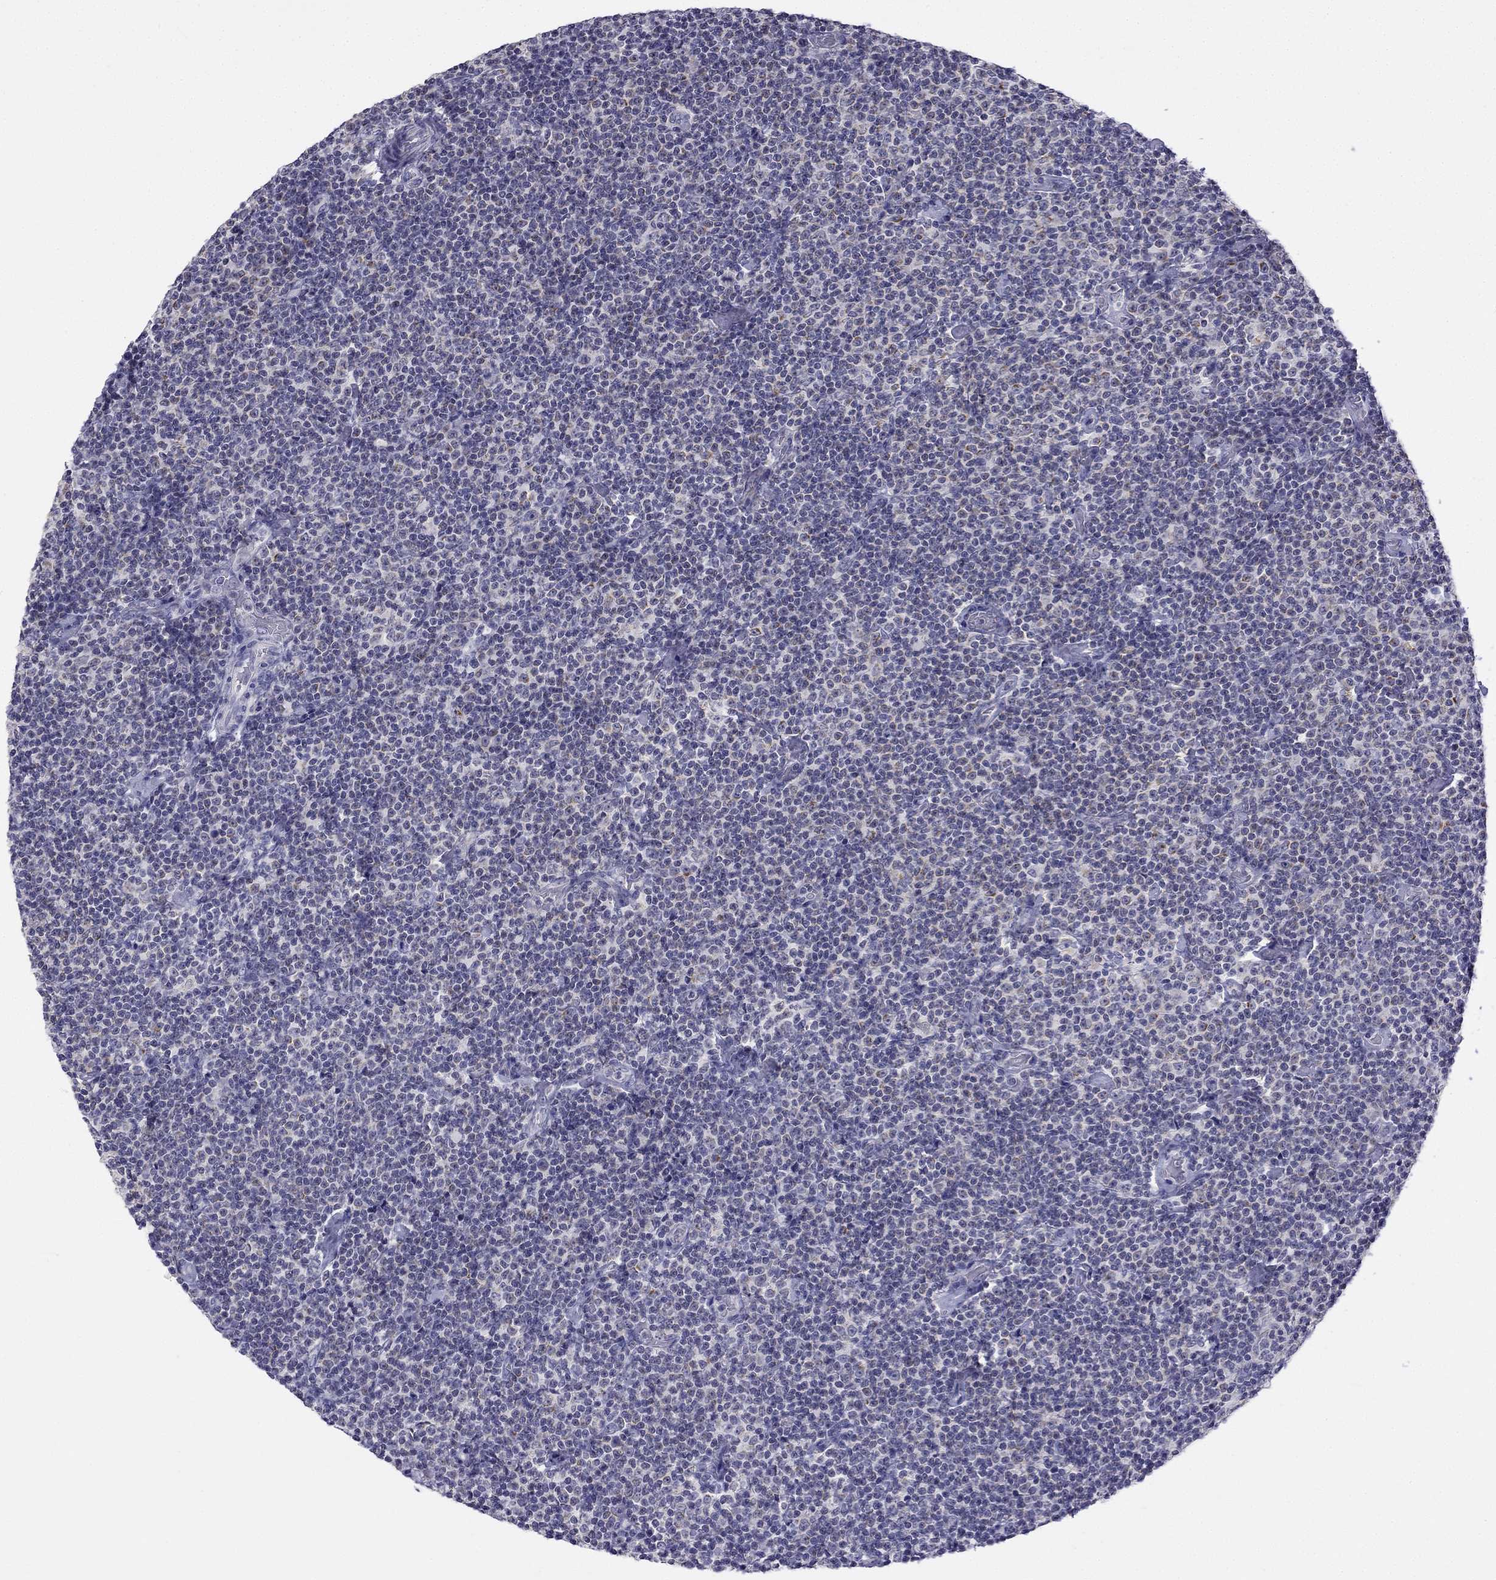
{"staining": {"intensity": "negative", "quantity": "none", "location": "none"}, "tissue": "lymphoma", "cell_type": "Tumor cells", "image_type": "cancer", "snomed": [{"axis": "morphology", "description": "Malignant lymphoma, non-Hodgkin's type, Low grade"}, {"axis": "topography", "description": "Lymph node"}], "caption": "A photomicrograph of low-grade malignant lymphoma, non-Hodgkin's type stained for a protein demonstrates no brown staining in tumor cells.", "gene": "C5orf49", "patient": {"sex": "male", "age": 81}}